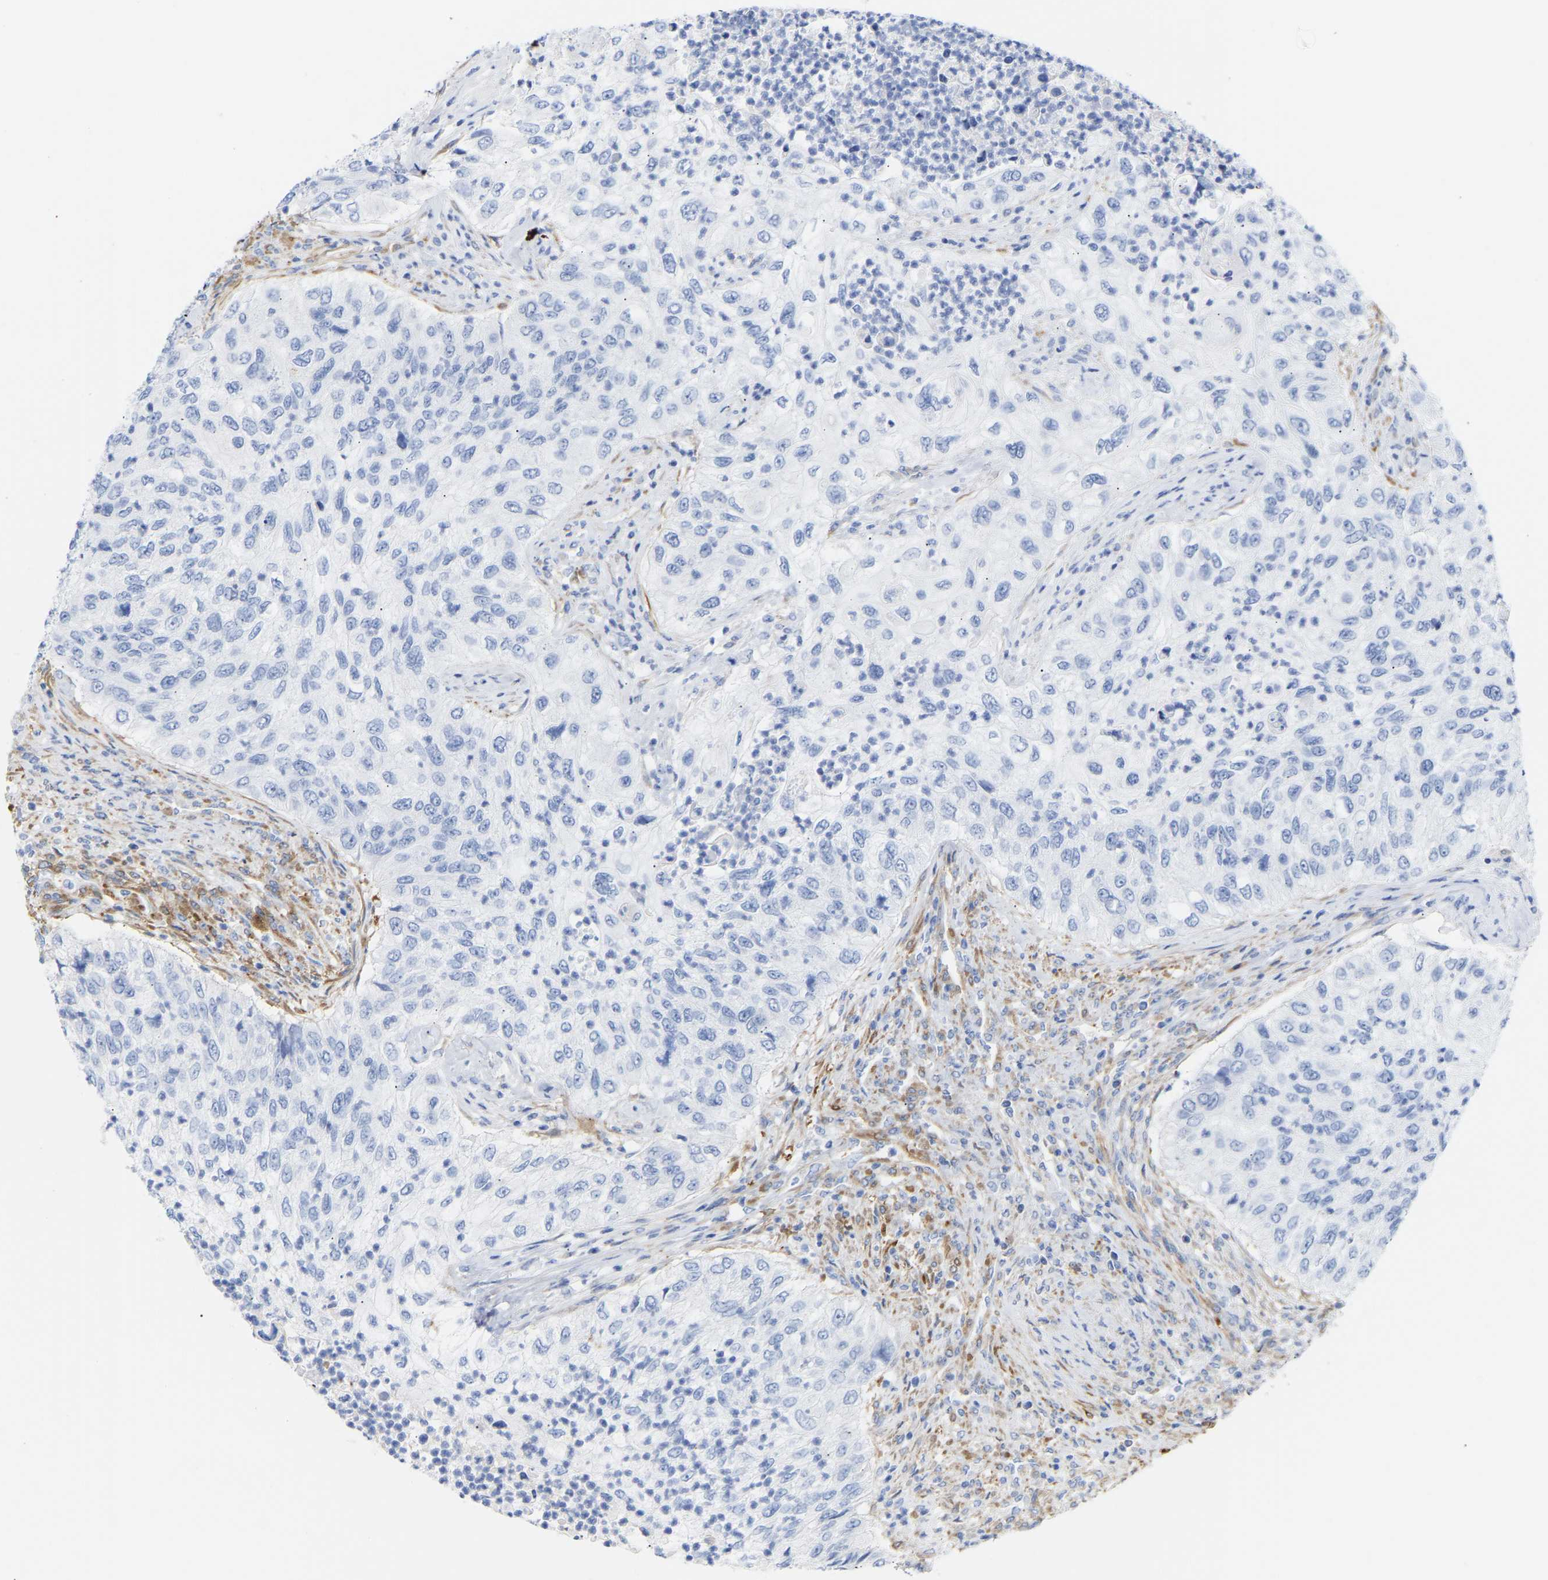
{"staining": {"intensity": "negative", "quantity": "none", "location": "none"}, "tissue": "urothelial cancer", "cell_type": "Tumor cells", "image_type": "cancer", "snomed": [{"axis": "morphology", "description": "Urothelial carcinoma, High grade"}, {"axis": "topography", "description": "Urinary bladder"}], "caption": "A high-resolution image shows immunohistochemistry (IHC) staining of urothelial cancer, which reveals no significant staining in tumor cells.", "gene": "AMPH", "patient": {"sex": "female", "age": 60}}